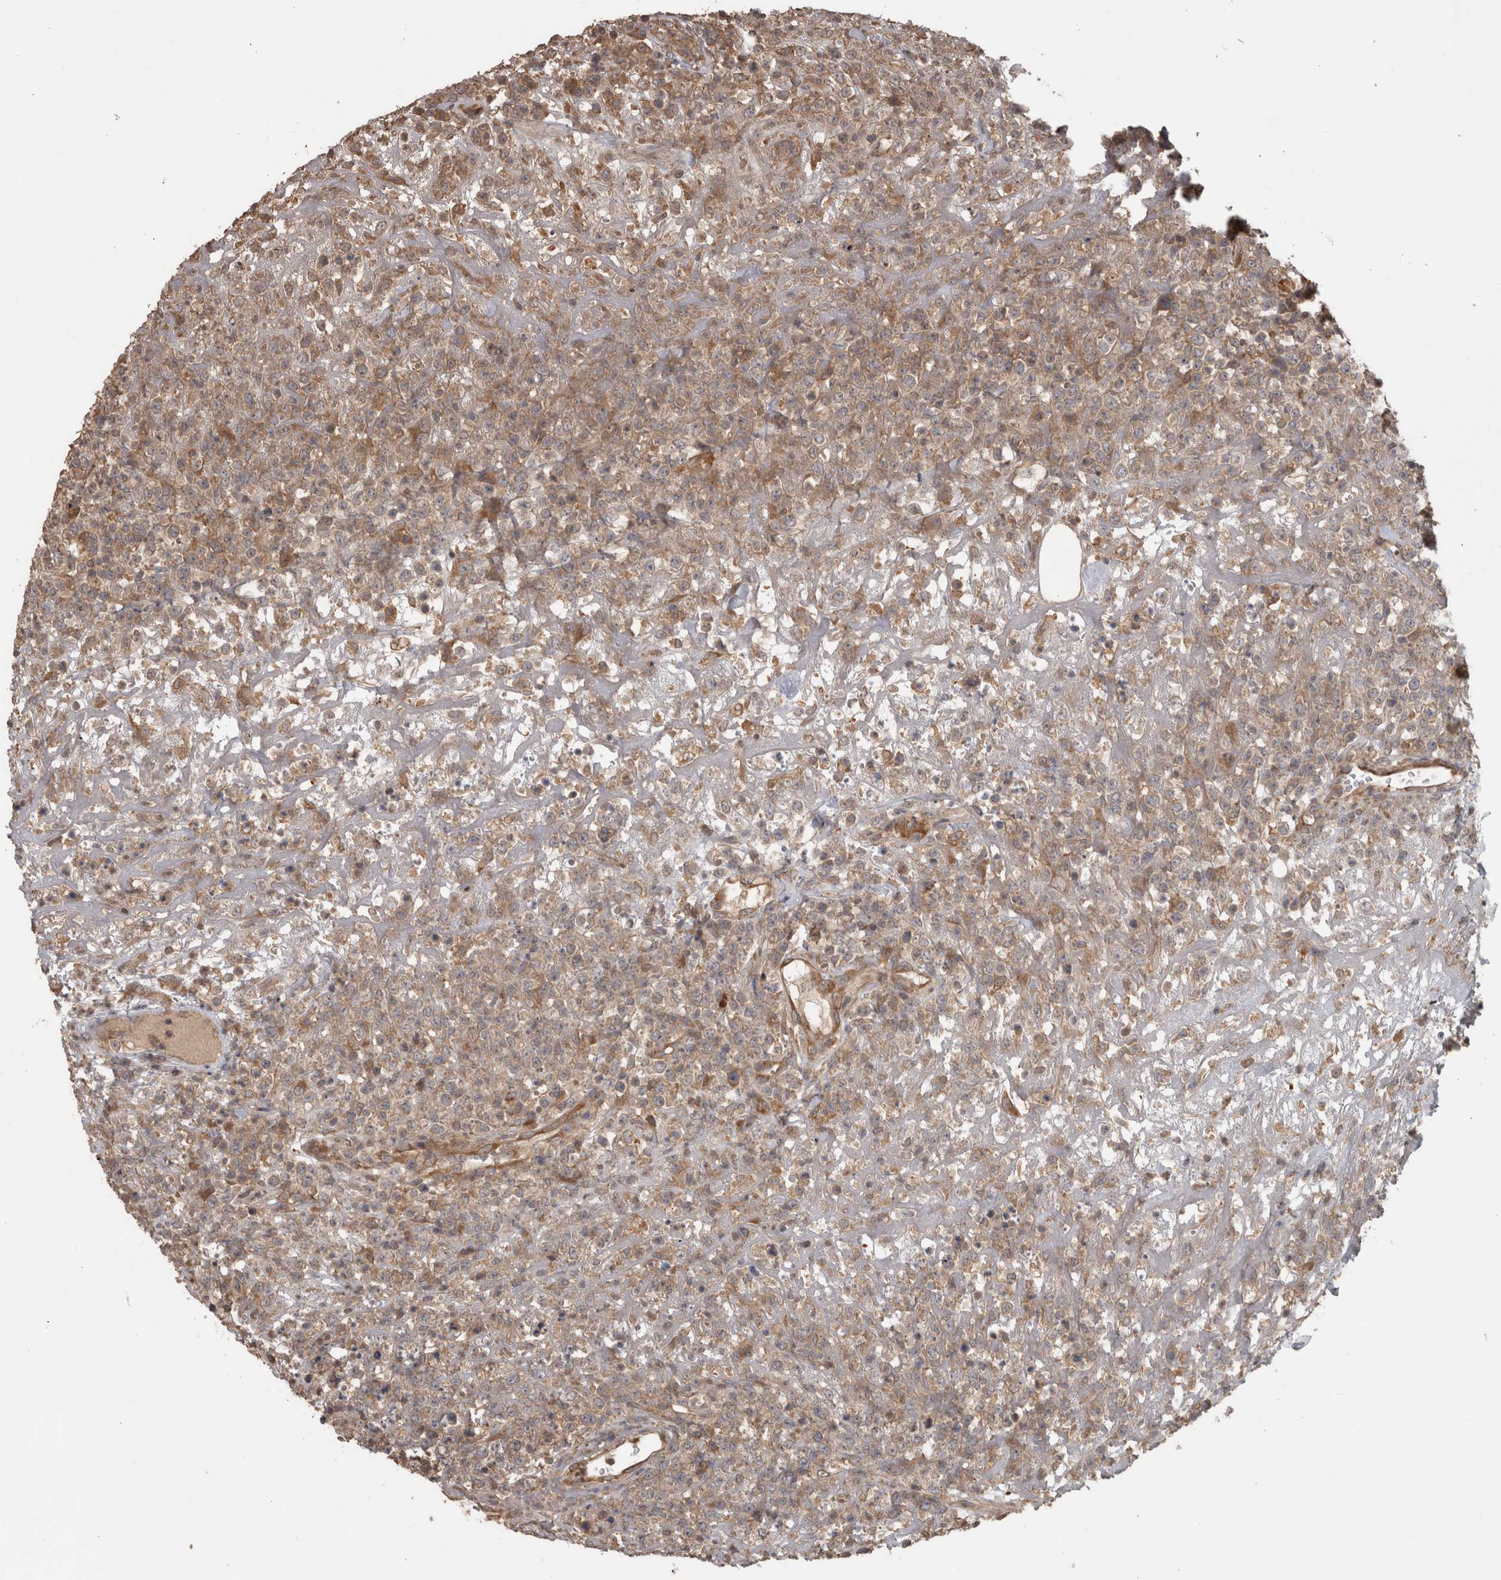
{"staining": {"intensity": "weak", "quantity": ">75%", "location": "cytoplasmic/membranous"}, "tissue": "lymphoma", "cell_type": "Tumor cells", "image_type": "cancer", "snomed": [{"axis": "morphology", "description": "Malignant lymphoma, non-Hodgkin's type, High grade"}, {"axis": "topography", "description": "Colon"}], "caption": "Tumor cells display low levels of weak cytoplasmic/membranous staining in approximately >75% of cells in lymphoma. The protein is shown in brown color, while the nuclei are stained blue.", "gene": "MICU3", "patient": {"sex": "female", "age": 53}}